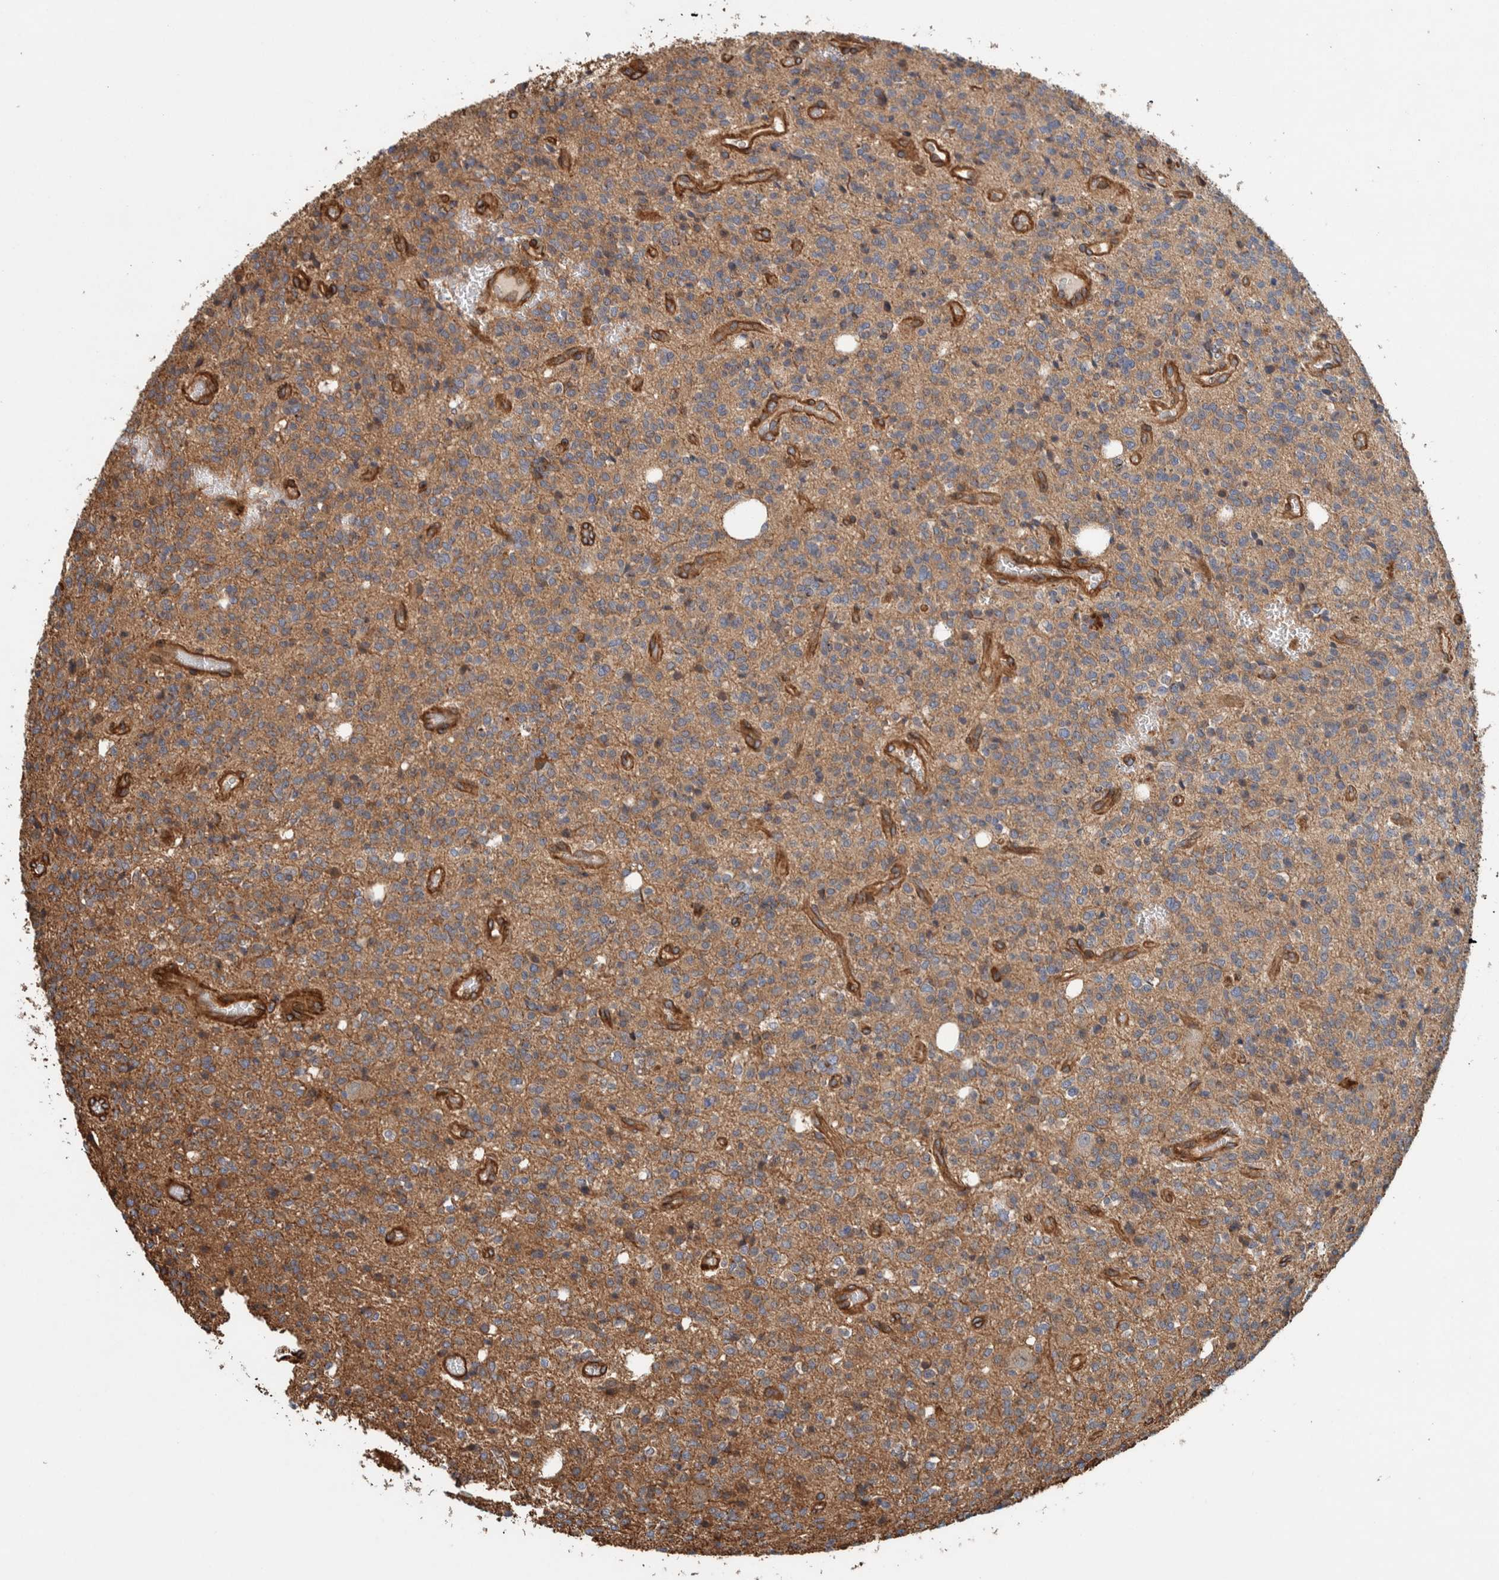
{"staining": {"intensity": "moderate", "quantity": ">75%", "location": "cytoplasmic/membranous"}, "tissue": "glioma", "cell_type": "Tumor cells", "image_type": "cancer", "snomed": [{"axis": "morphology", "description": "Glioma, malignant, High grade"}, {"axis": "topography", "description": "Brain"}], "caption": "Tumor cells show medium levels of moderate cytoplasmic/membranous staining in about >75% of cells in malignant high-grade glioma.", "gene": "PKD1L1", "patient": {"sex": "male", "age": 34}}